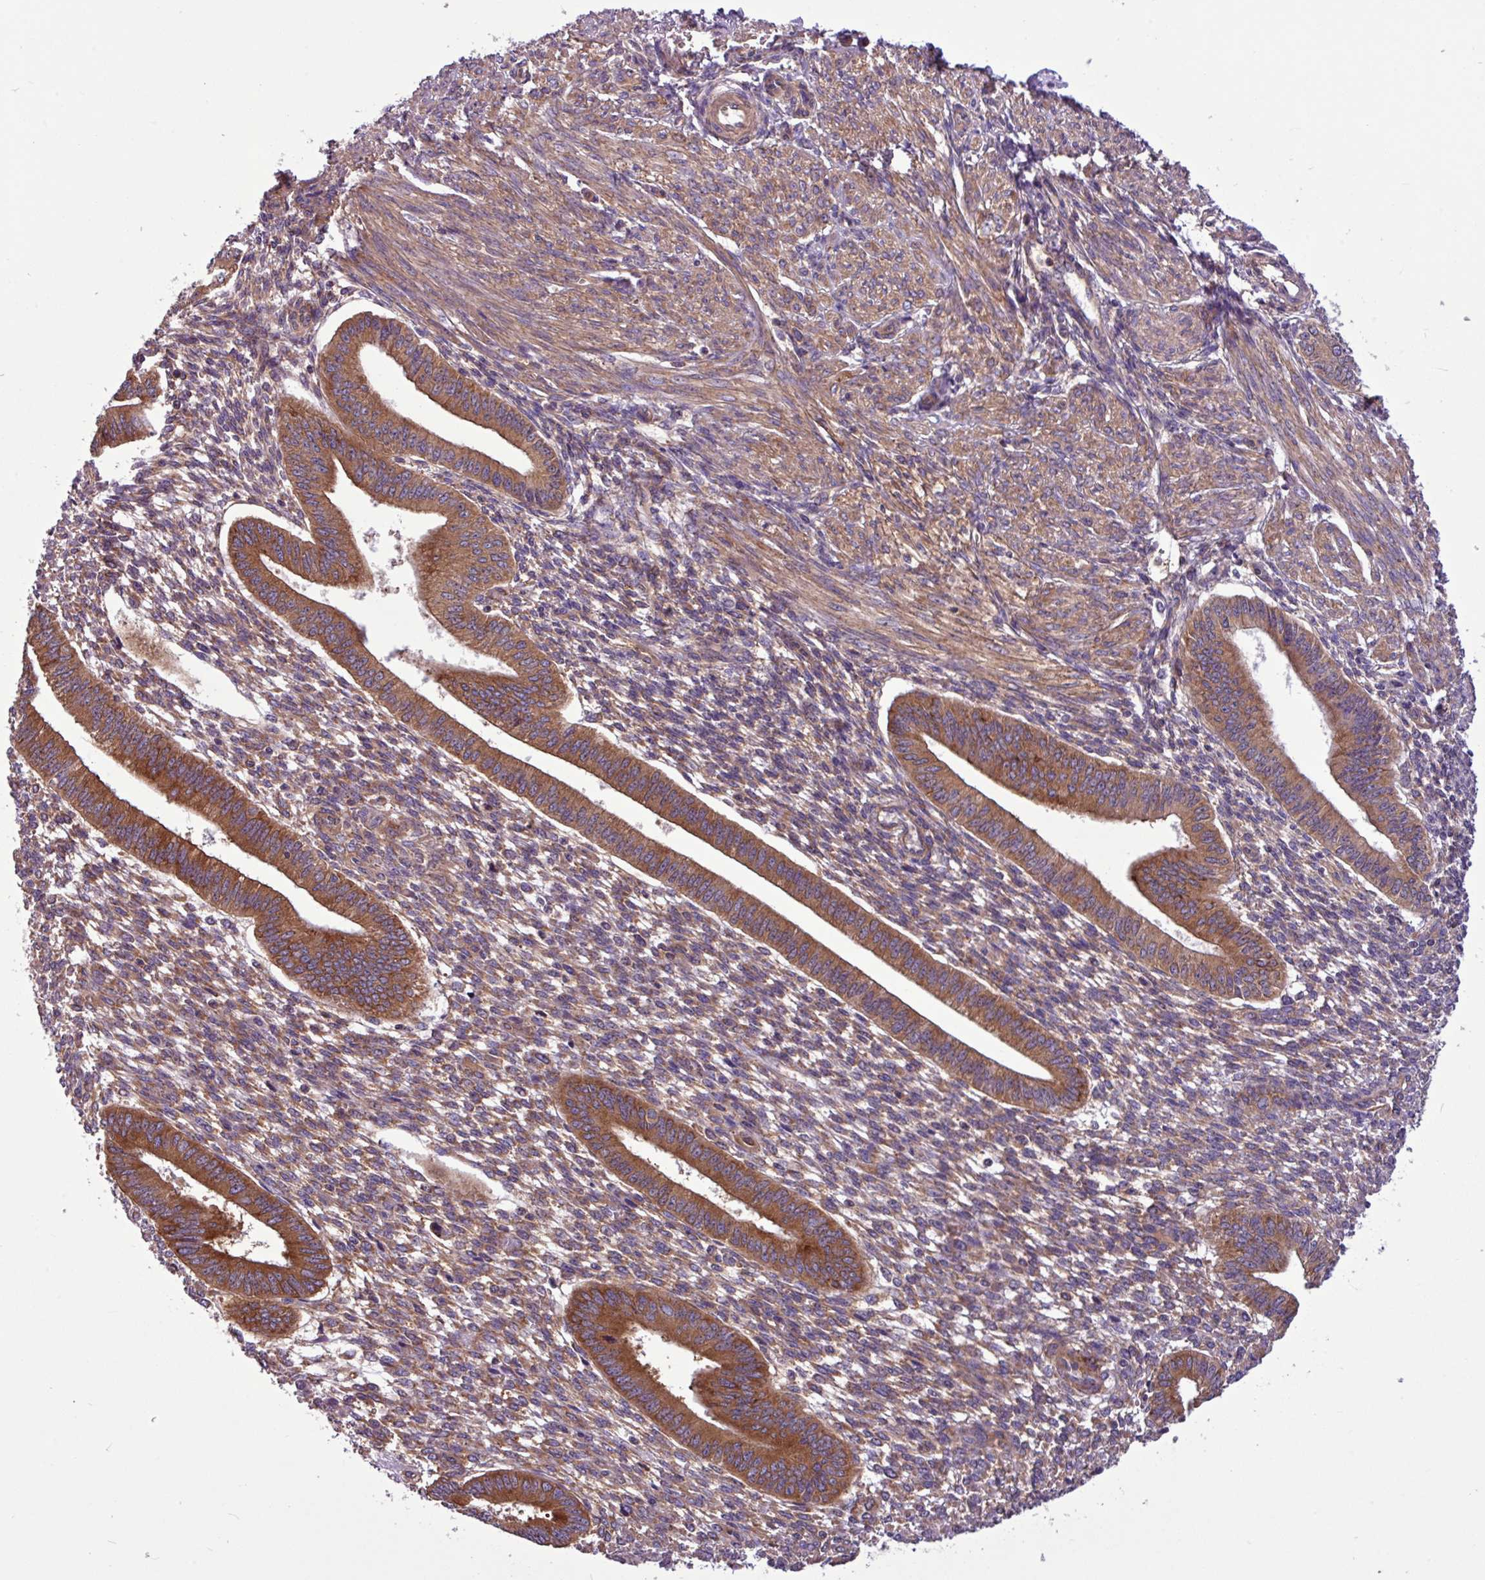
{"staining": {"intensity": "moderate", "quantity": "25%-75%", "location": "cytoplasmic/membranous"}, "tissue": "endometrium", "cell_type": "Cells in endometrial stroma", "image_type": "normal", "snomed": [{"axis": "morphology", "description": "Normal tissue, NOS"}, {"axis": "topography", "description": "Endometrium"}], "caption": "Immunohistochemical staining of normal endometrium shows 25%-75% levels of moderate cytoplasmic/membranous protein positivity in approximately 25%-75% of cells in endometrial stroma. (brown staining indicates protein expression, while blue staining denotes nuclei).", "gene": "MROH2A", "patient": {"sex": "female", "age": 36}}